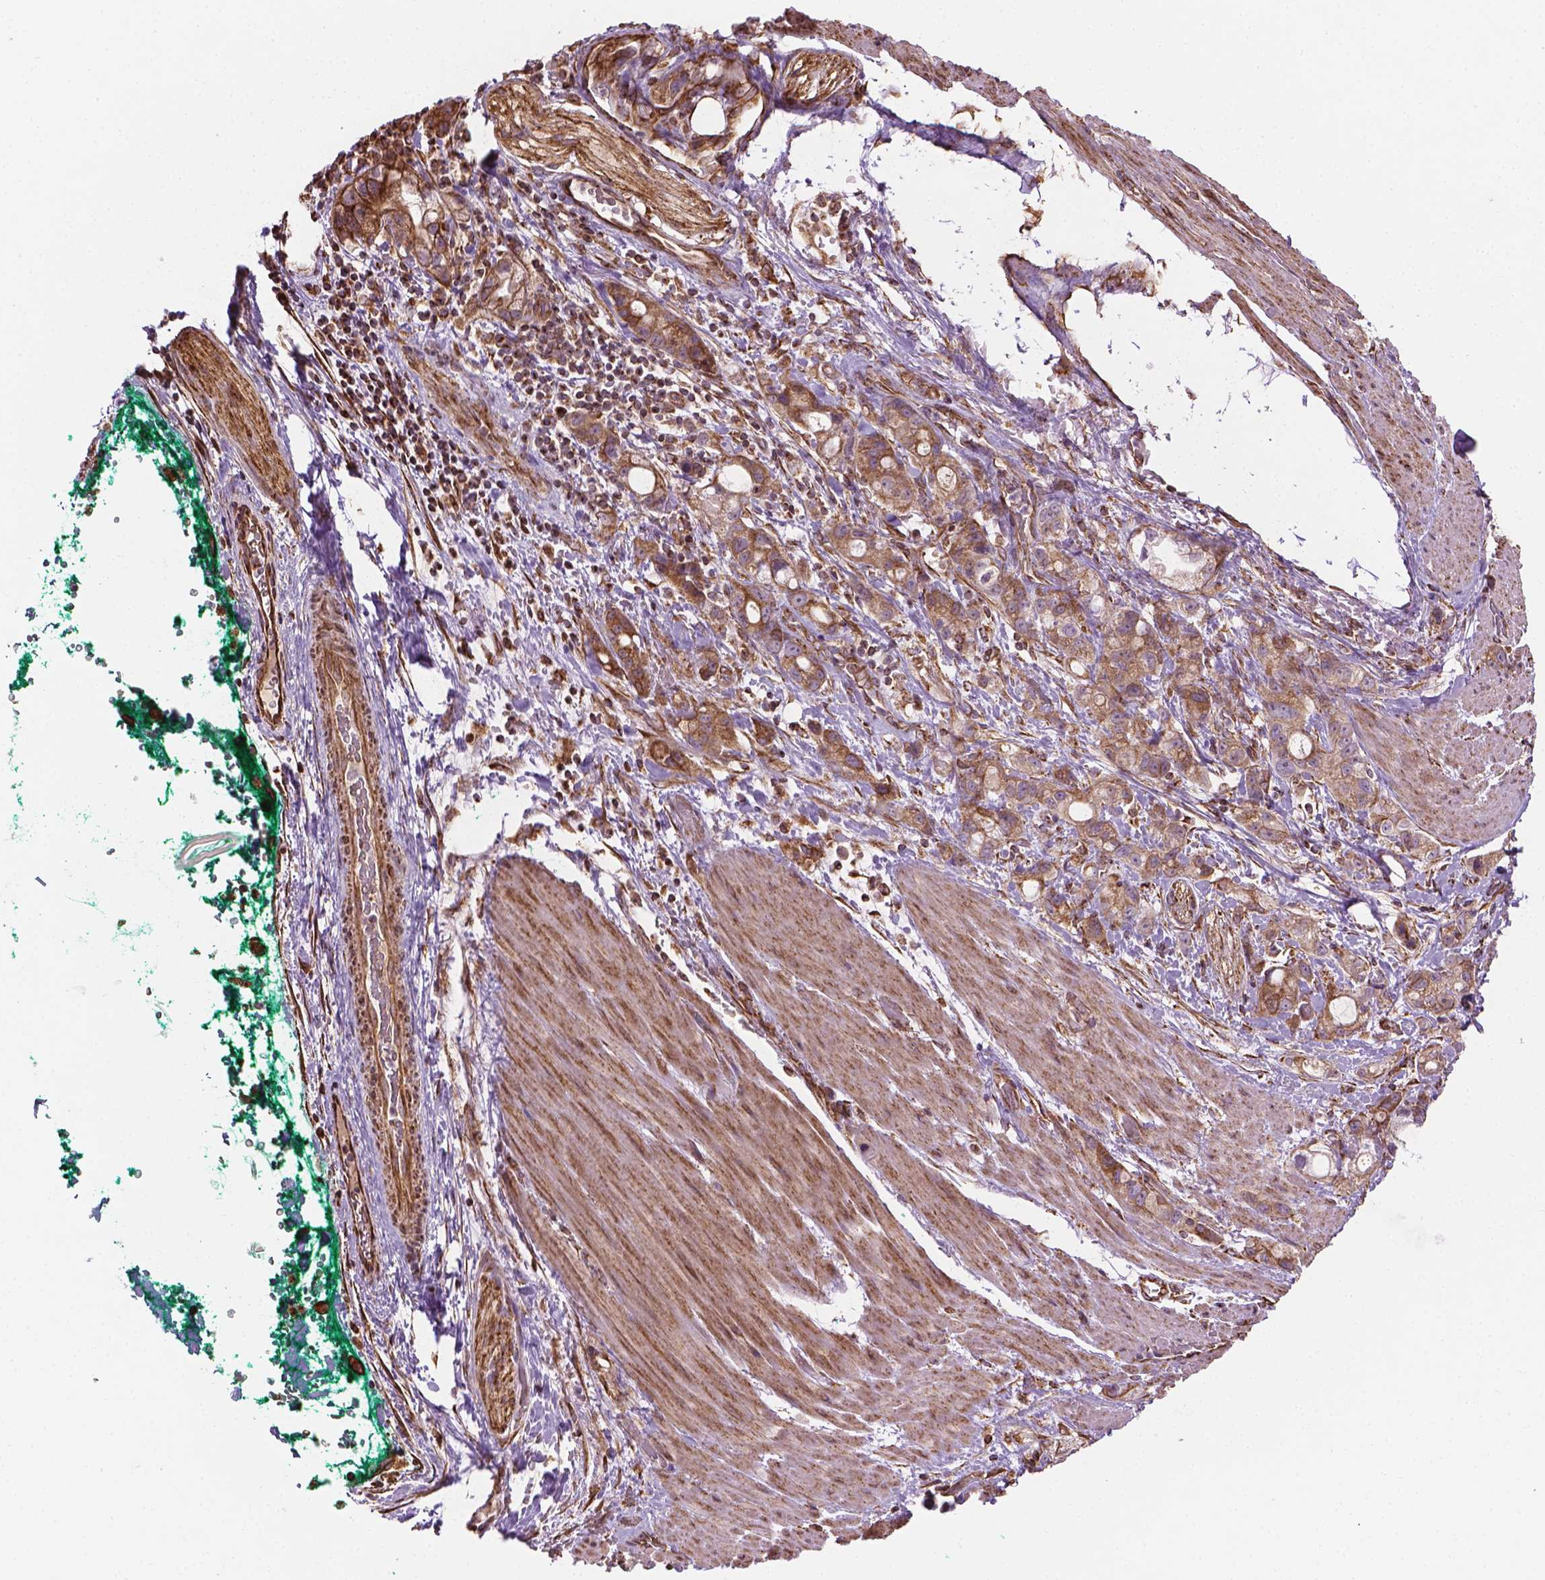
{"staining": {"intensity": "weak", "quantity": ">75%", "location": "cytoplasmic/membranous"}, "tissue": "stomach cancer", "cell_type": "Tumor cells", "image_type": "cancer", "snomed": [{"axis": "morphology", "description": "Adenocarcinoma, NOS"}, {"axis": "topography", "description": "Stomach"}], "caption": "Immunohistochemical staining of human stomach cancer reveals weak cytoplasmic/membranous protein positivity in approximately >75% of tumor cells. The protein of interest is shown in brown color, while the nuclei are stained blue.", "gene": "HS3ST3A1", "patient": {"sex": "male", "age": 63}}